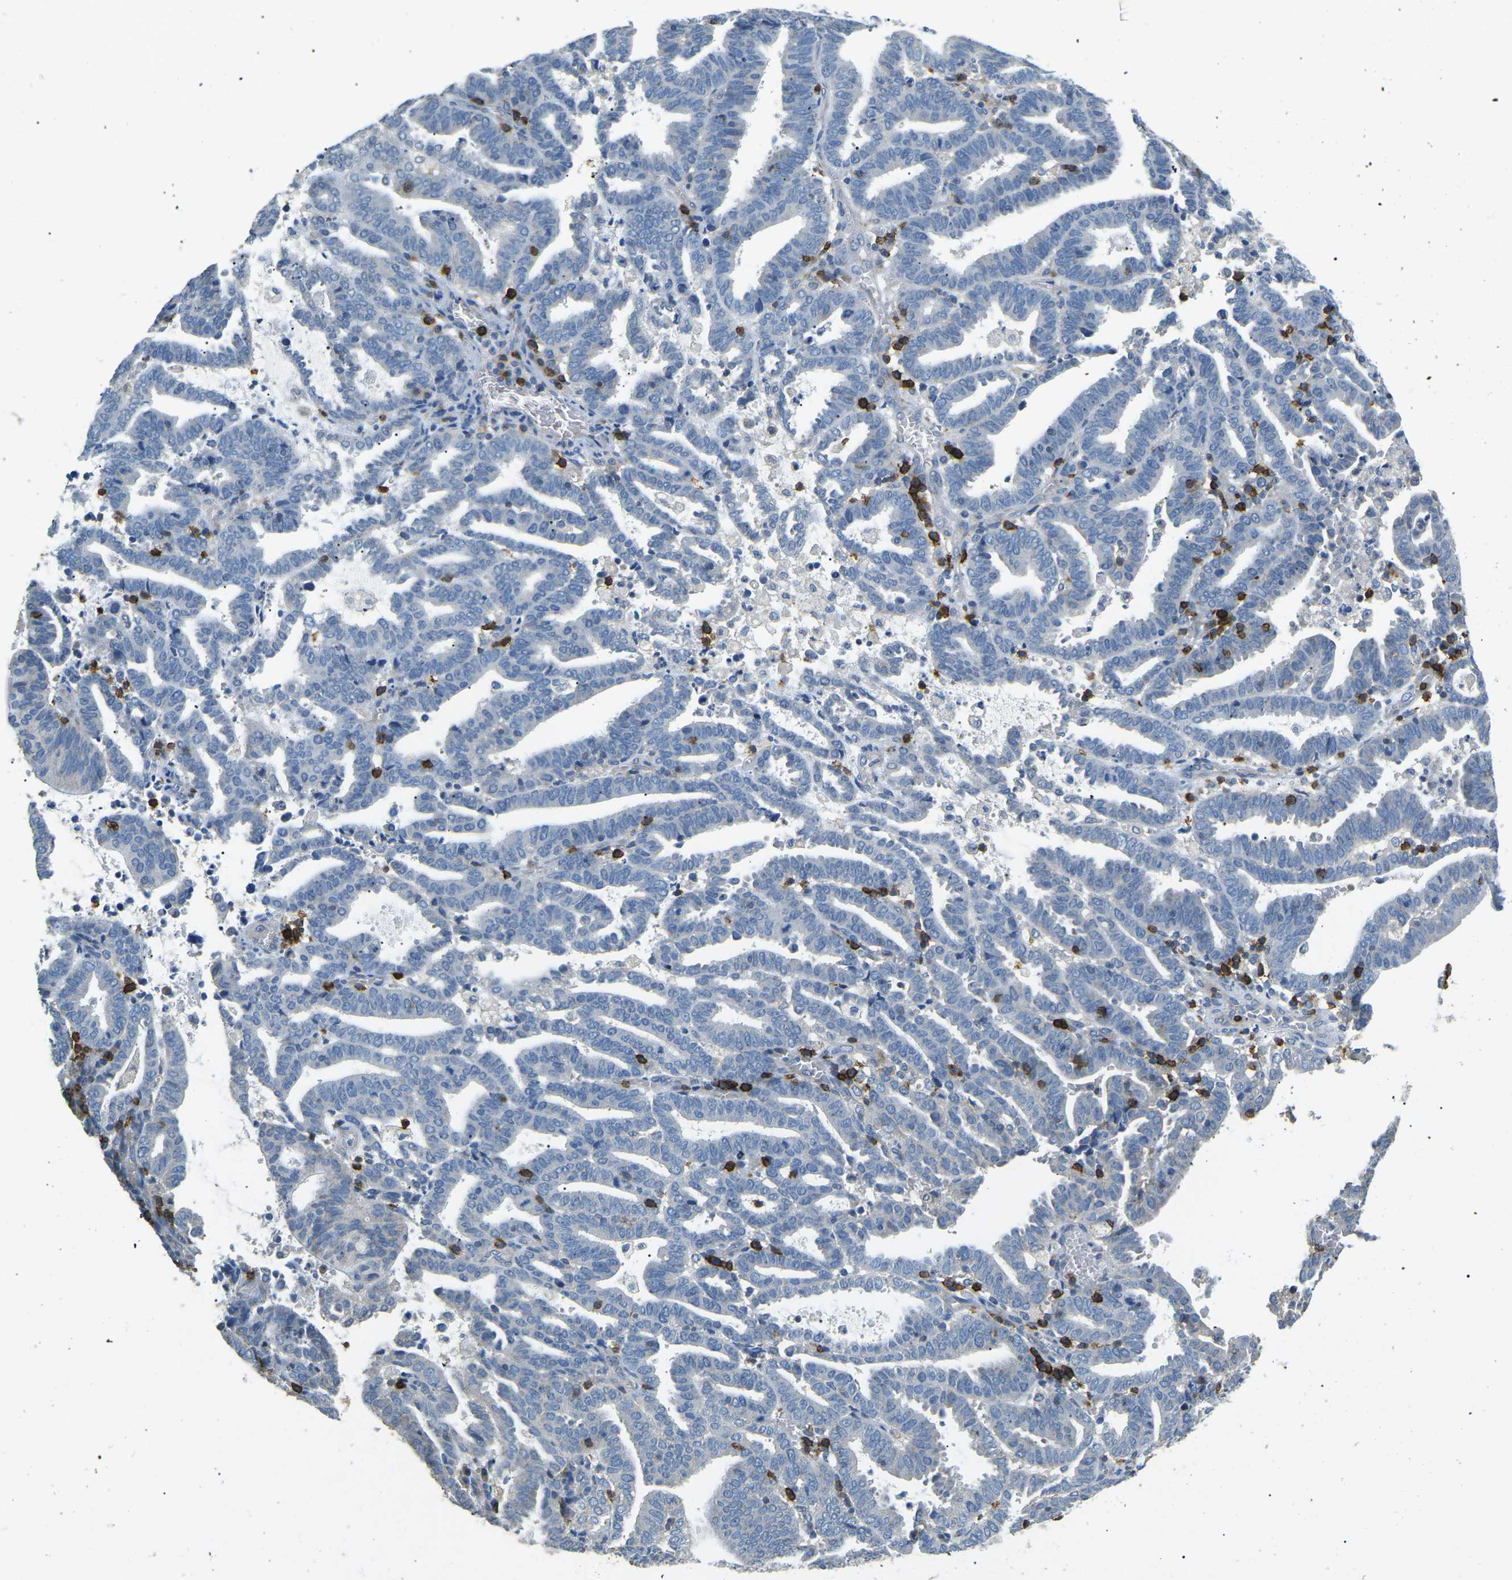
{"staining": {"intensity": "negative", "quantity": "none", "location": "none"}, "tissue": "endometrial cancer", "cell_type": "Tumor cells", "image_type": "cancer", "snomed": [{"axis": "morphology", "description": "Adenocarcinoma, NOS"}, {"axis": "topography", "description": "Uterus"}], "caption": "DAB immunohistochemical staining of human endometrial adenocarcinoma demonstrates no significant staining in tumor cells.", "gene": "CD6", "patient": {"sex": "female", "age": 83}}